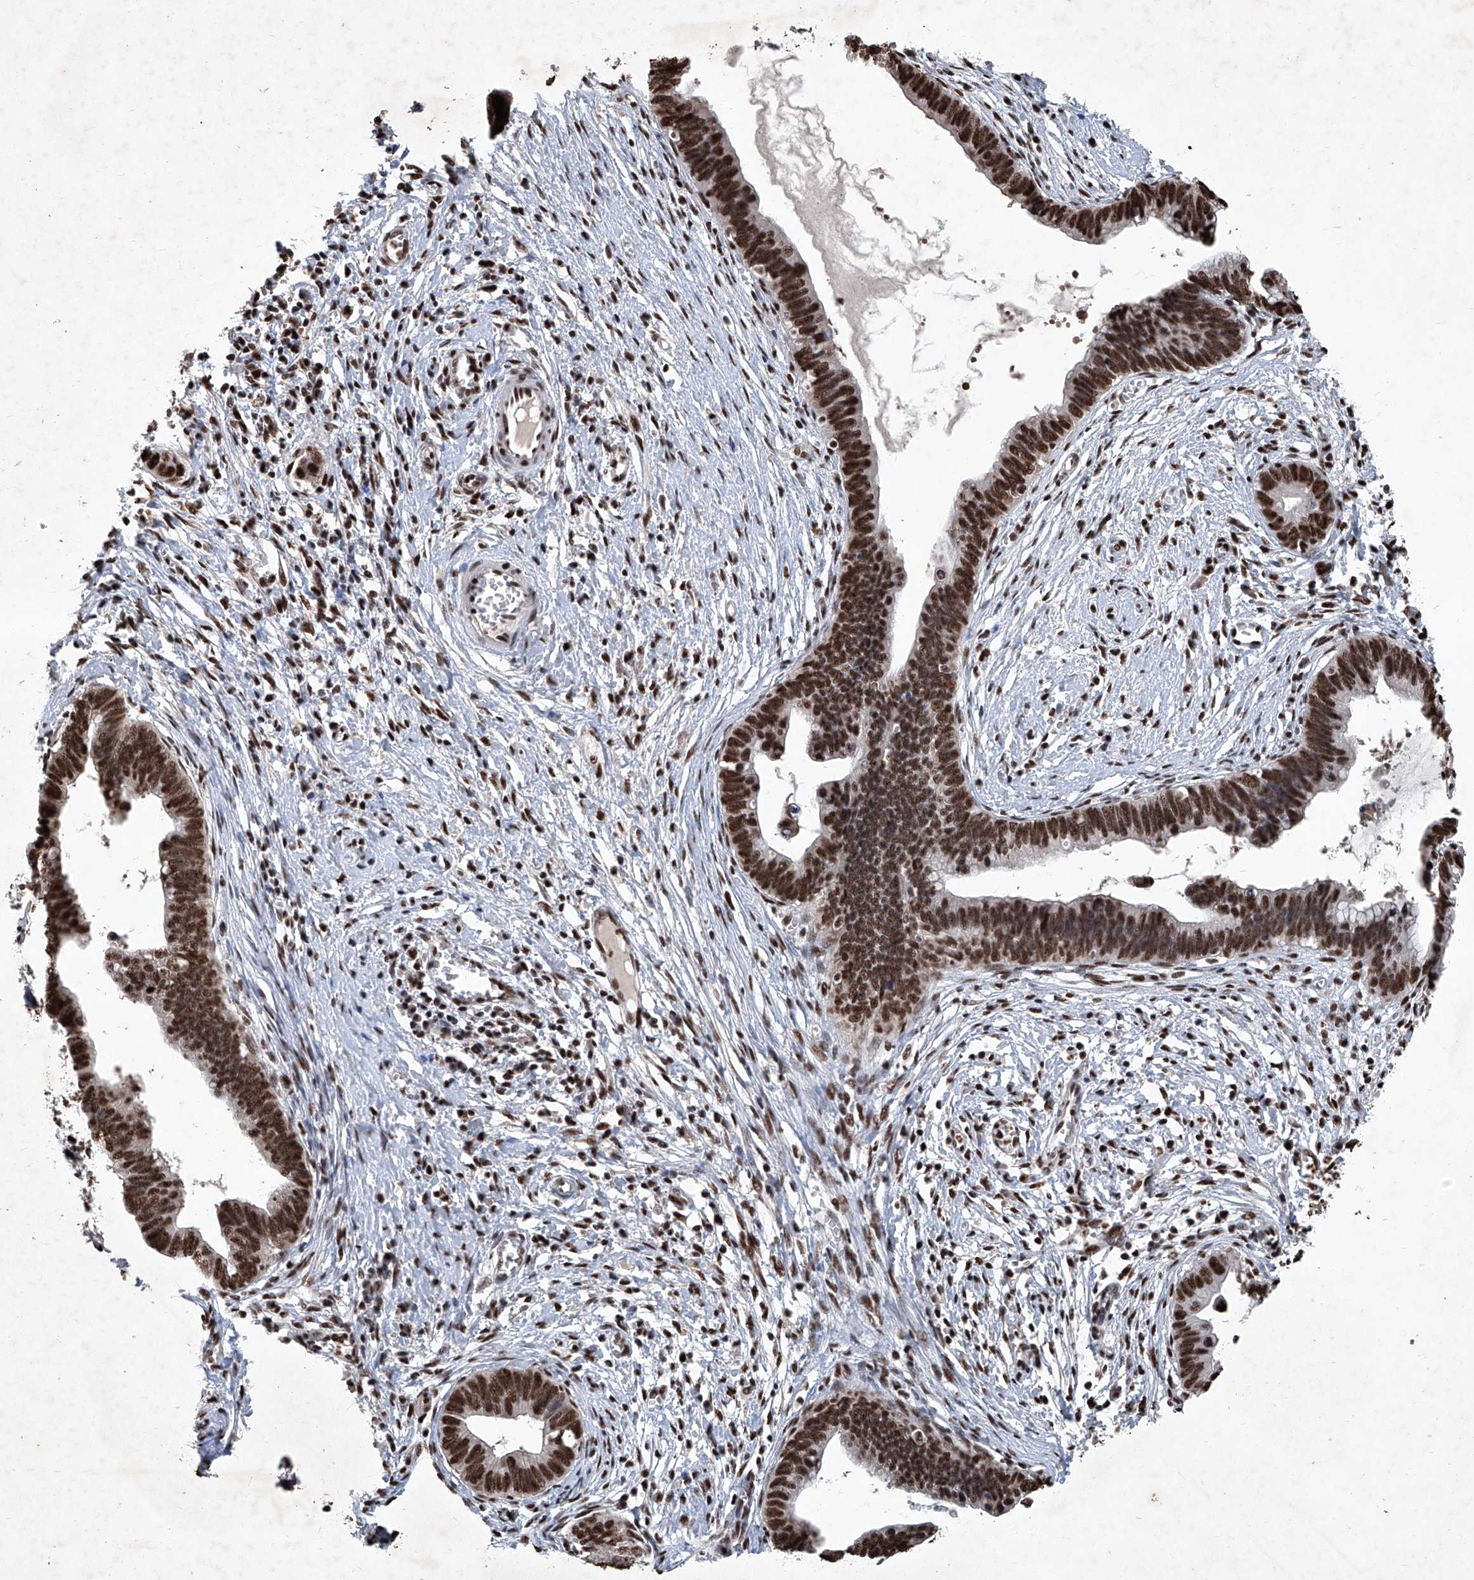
{"staining": {"intensity": "strong", "quantity": ">75%", "location": "nuclear"}, "tissue": "cervical cancer", "cell_type": "Tumor cells", "image_type": "cancer", "snomed": [{"axis": "morphology", "description": "Adenocarcinoma, NOS"}, {"axis": "topography", "description": "Cervix"}], "caption": "Tumor cells exhibit high levels of strong nuclear staining in about >75% of cells in adenocarcinoma (cervical).", "gene": "DDX39B", "patient": {"sex": "female", "age": 44}}